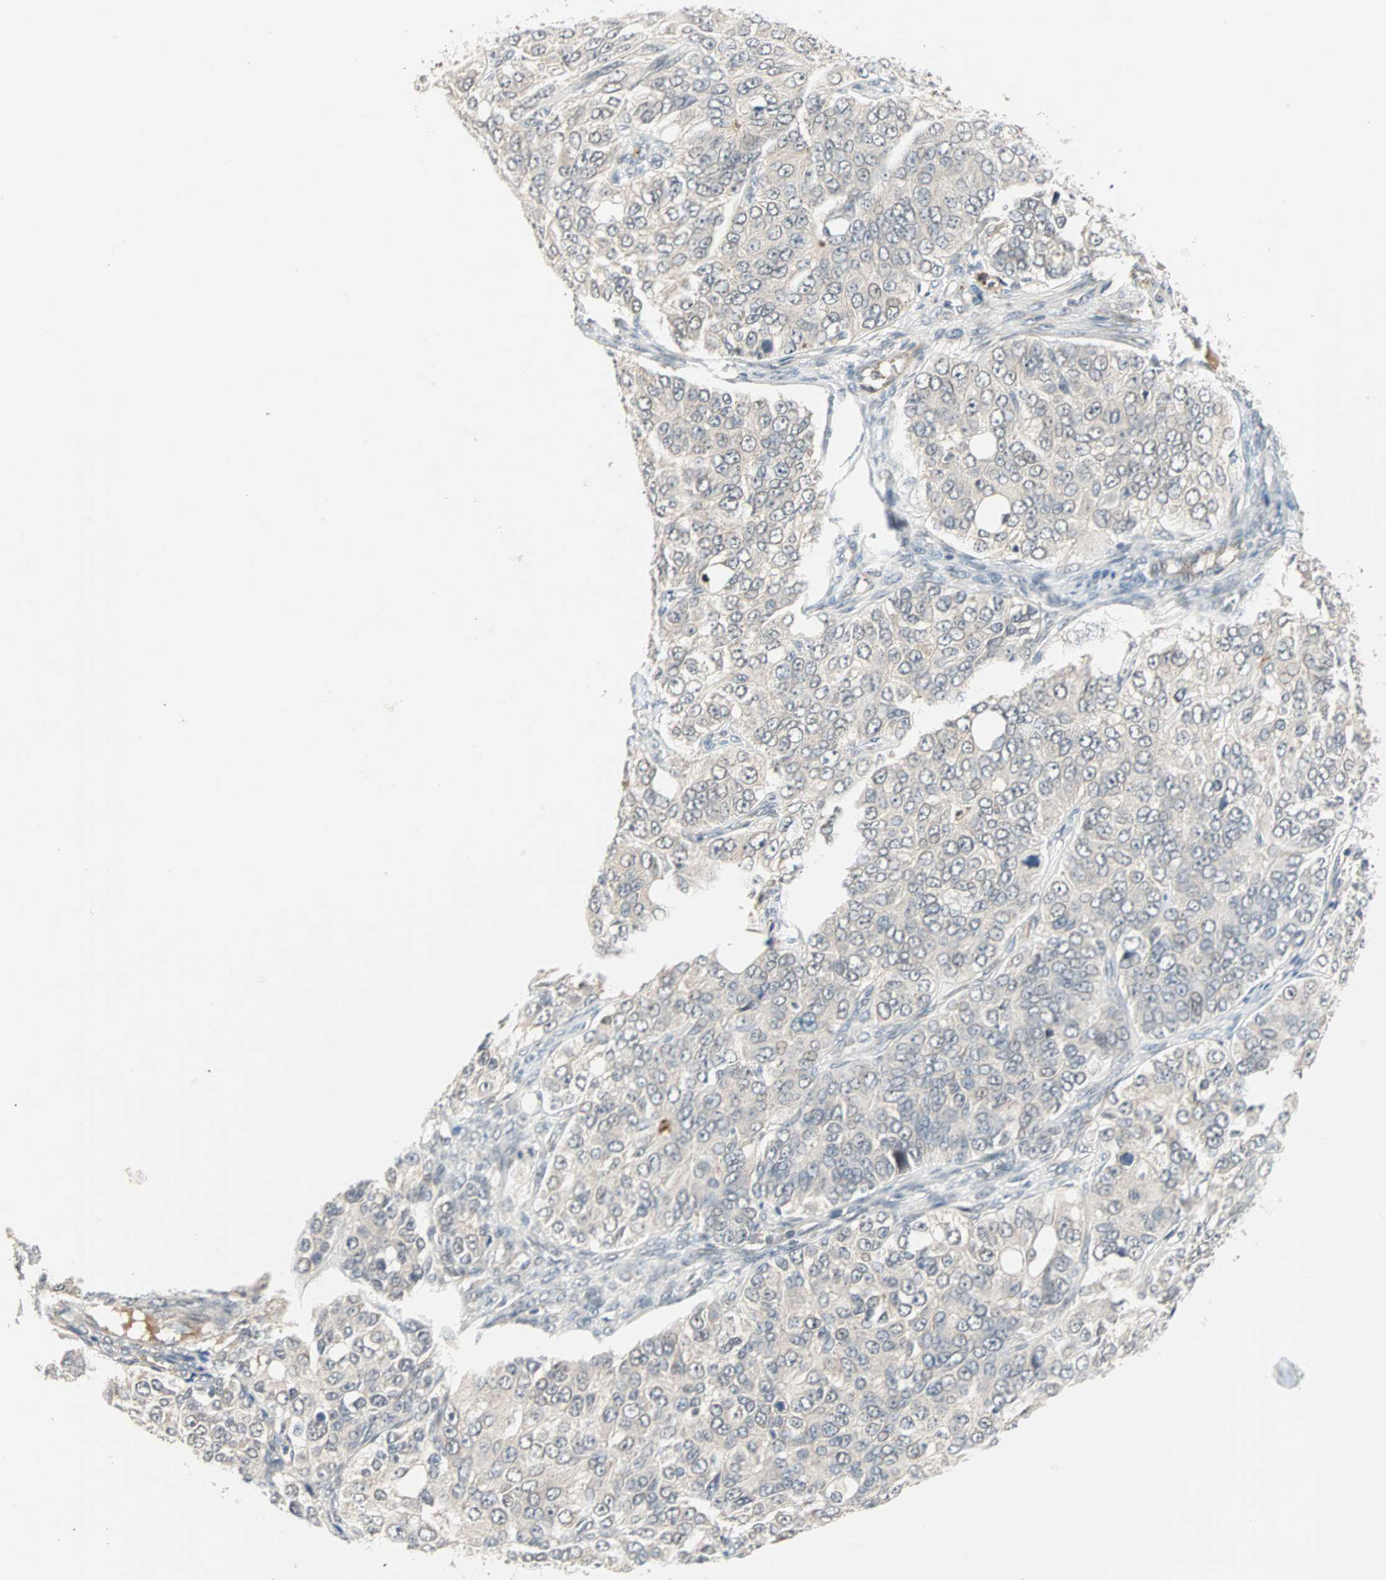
{"staining": {"intensity": "weak", "quantity": "25%-75%", "location": "cytoplasmic/membranous"}, "tissue": "ovarian cancer", "cell_type": "Tumor cells", "image_type": "cancer", "snomed": [{"axis": "morphology", "description": "Carcinoma, endometroid"}, {"axis": "topography", "description": "Ovary"}], "caption": "Ovarian cancer (endometroid carcinoma) was stained to show a protein in brown. There is low levels of weak cytoplasmic/membranous positivity in about 25%-75% of tumor cells. Nuclei are stained in blue.", "gene": "PROS1", "patient": {"sex": "female", "age": 51}}